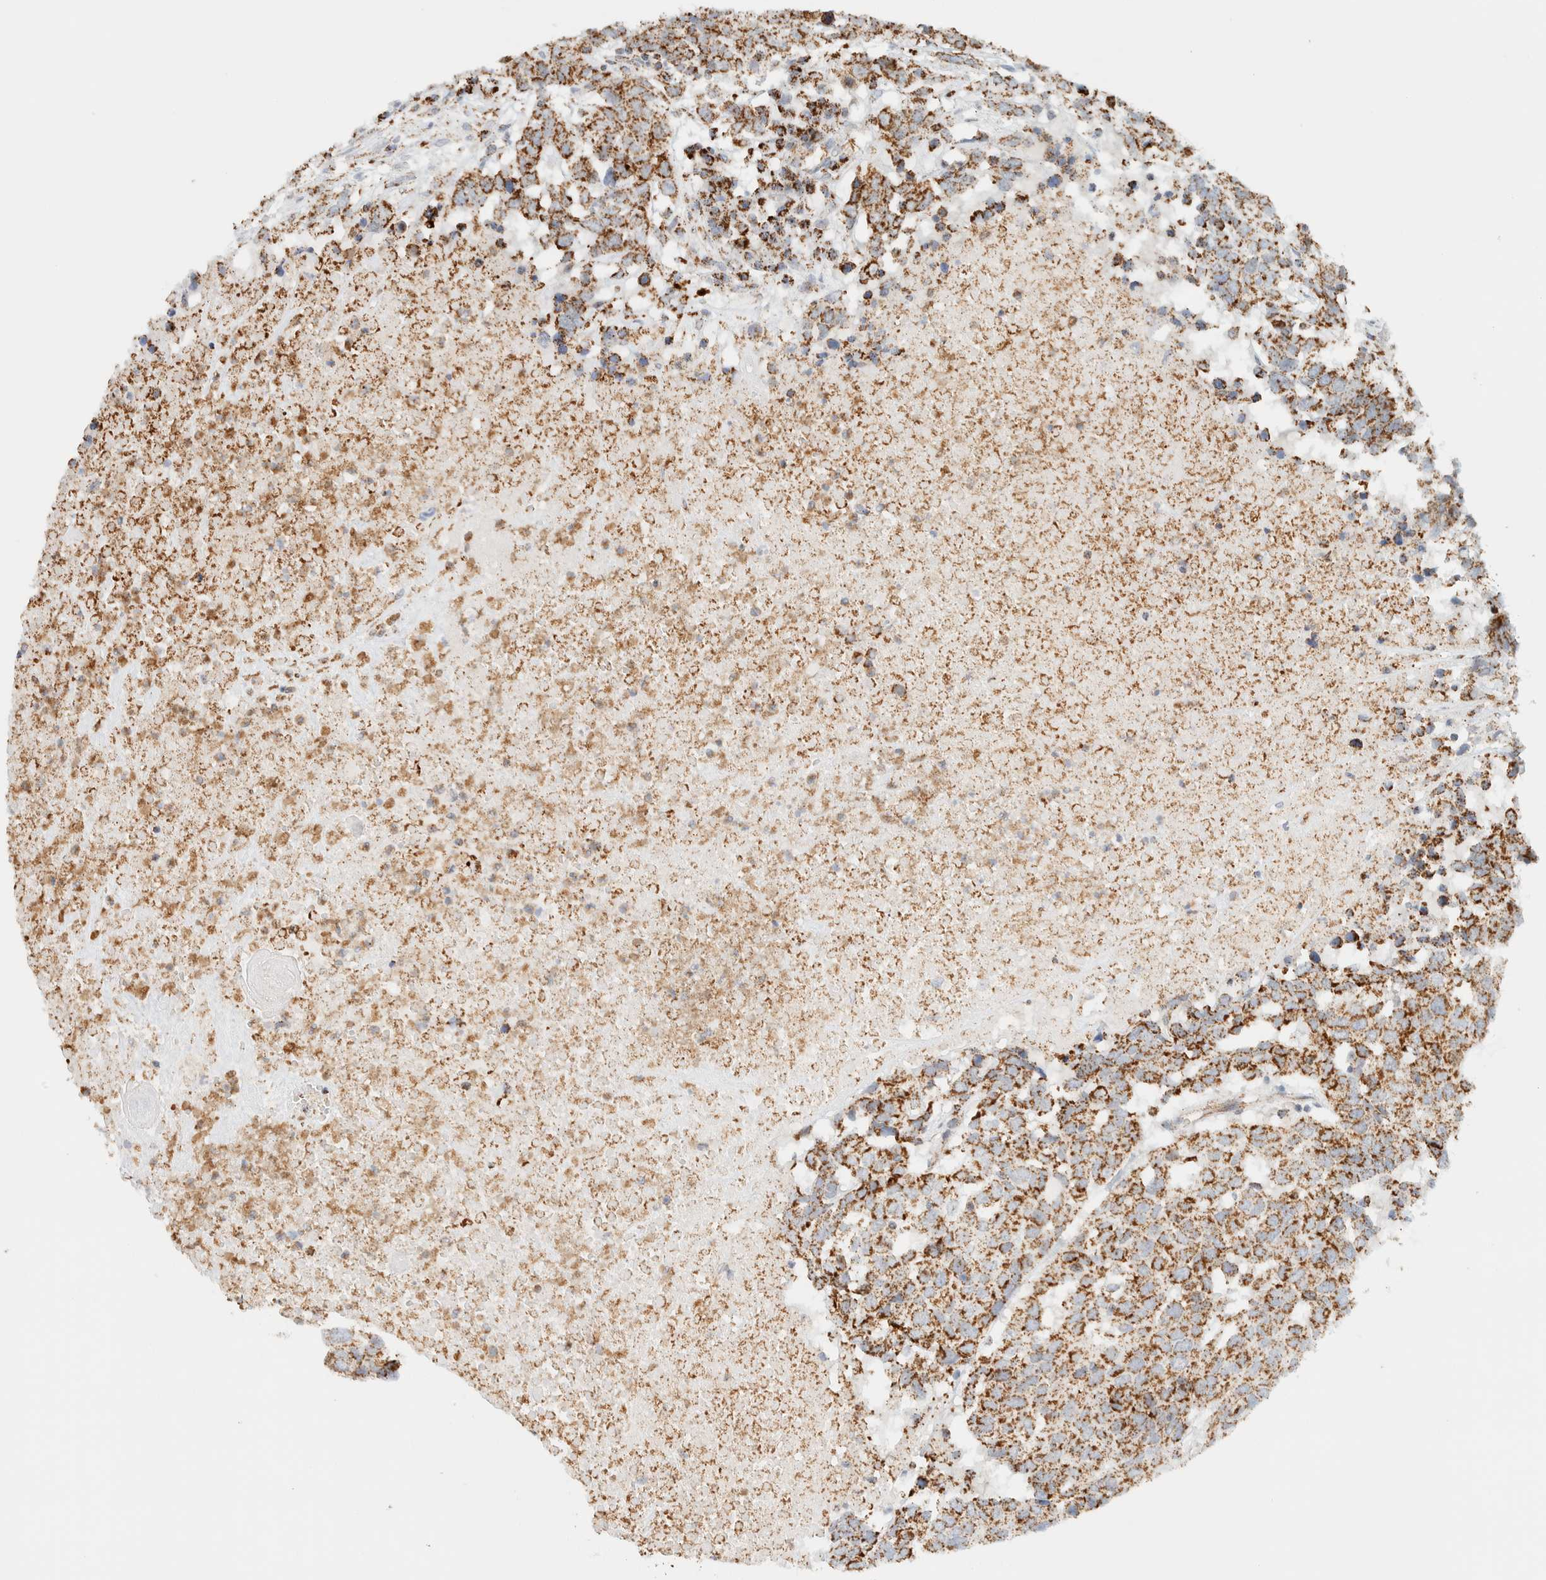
{"staining": {"intensity": "moderate", "quantity": ">75%", "location": "cytoplasmic/membranous"}, "tissue": "head and neck cancer", "cell_type": "Tumor cells", "image_type": "cancer", "snomed": [{"axis": "morphology", "description": "Squamous cell carcinoma, NOS"}, {"axis": "topography", "description": "Head-Neck"}], "caption": "Squamous cell carcinoma (head and neck) stained with a brown dye displays moderate cytoplasmic/membranous positive staining in about >75% of tumor cells.", "gene": "KIFAP3", "patient": {"sex": "male", "age": 66}}